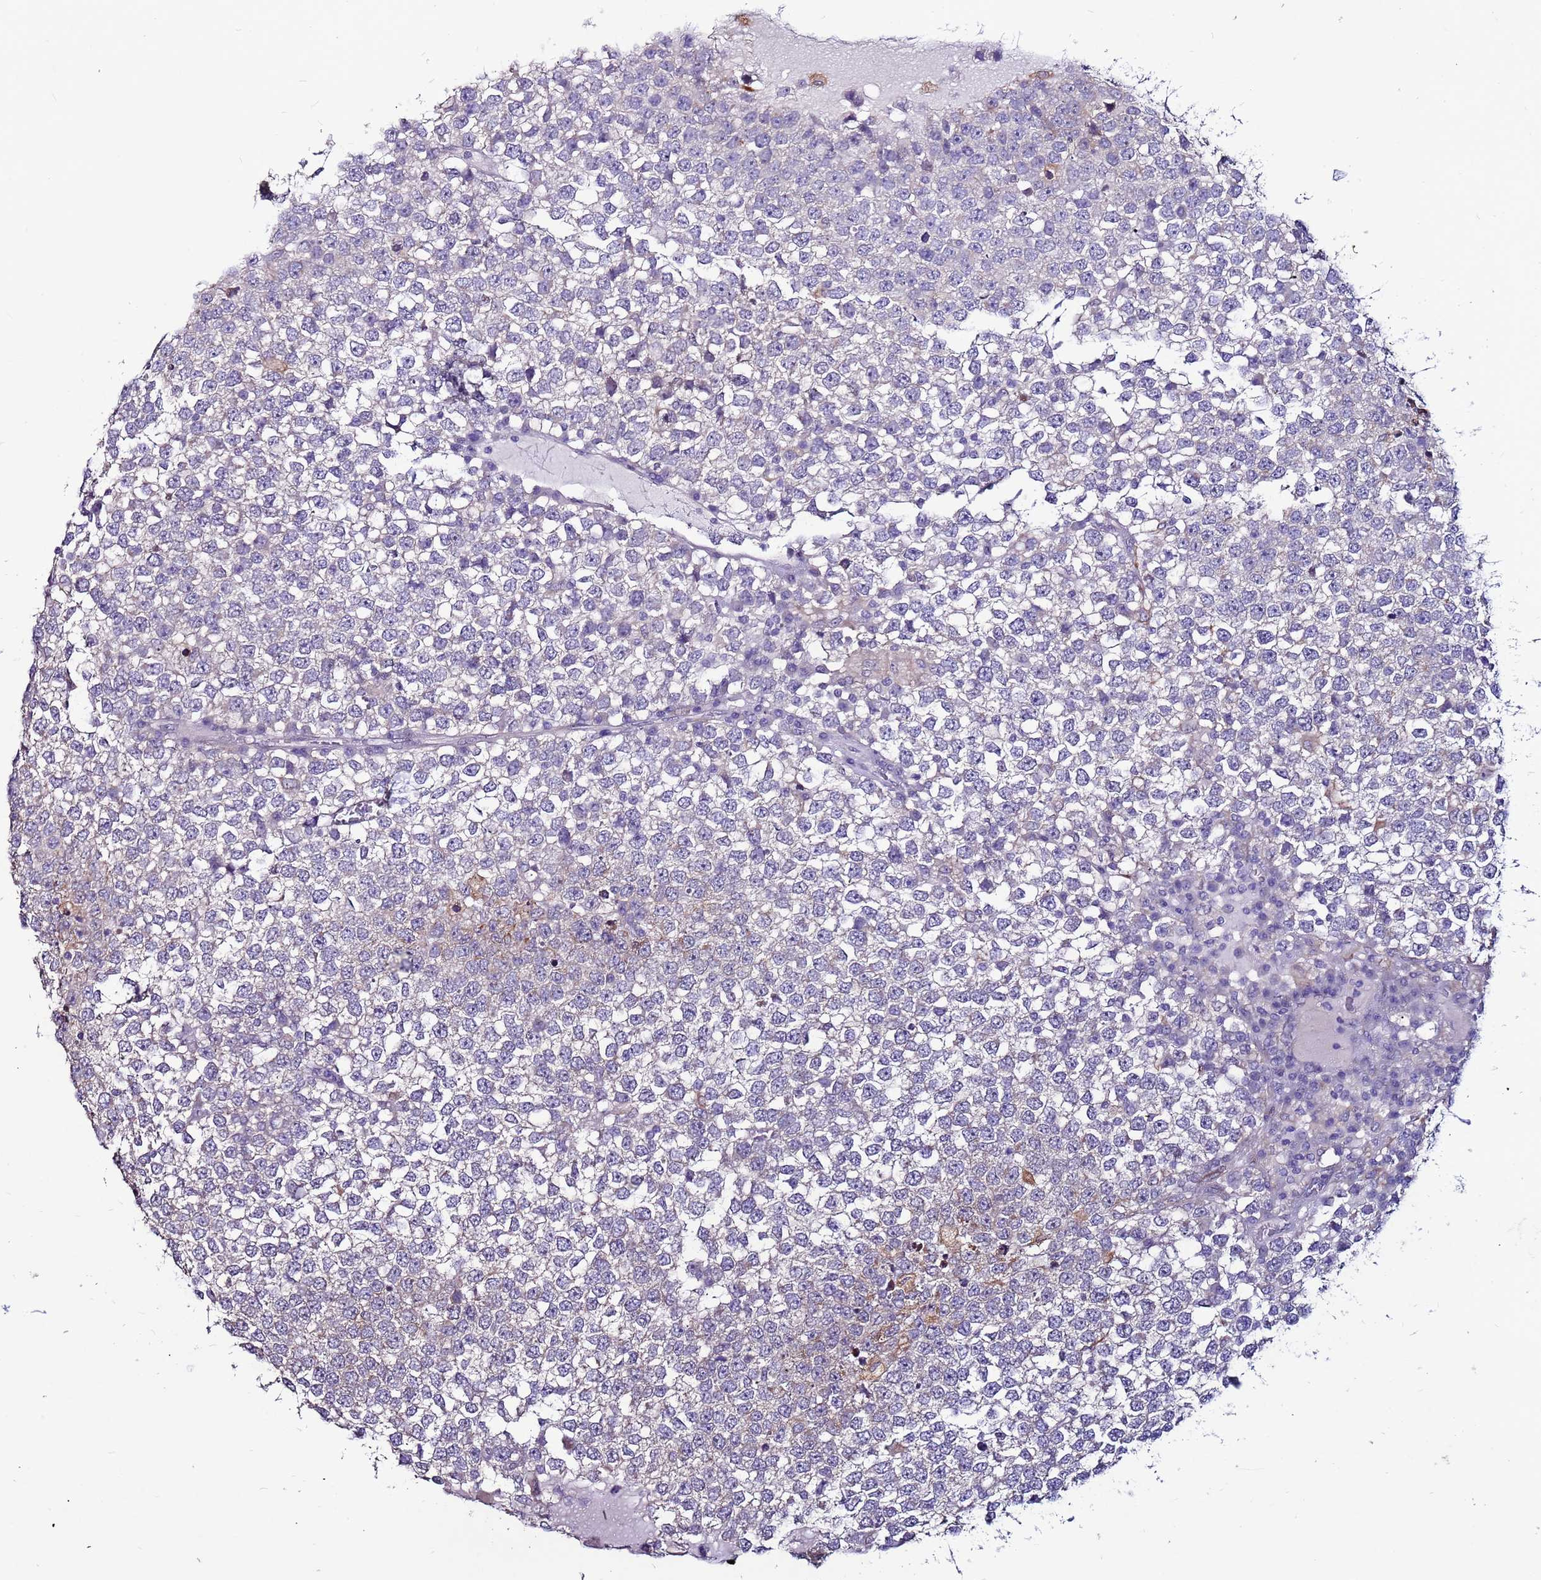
{"staining": {"intensity": "negative", "quantity": "none", "location": "none"}, "tissue": "testis cancer", "cell_type": "Tumor cells", "image_type": "cancer", "snomed": [{"axis": "morphology", "description": "Seminoma, NOS"}, {"axis": "topography", "description": "Testis"}], "caption": "A photomicrograph of human testis seminoma is negative for staining in tumor cells. The staining was performed using DAB to visualize the protein expression in brown, while the nuclei were stained in blue with hematoxylin (Magnification: 20x).", "gene": "SLC44A3", "patient": {"sex": "male", "age": 65}}